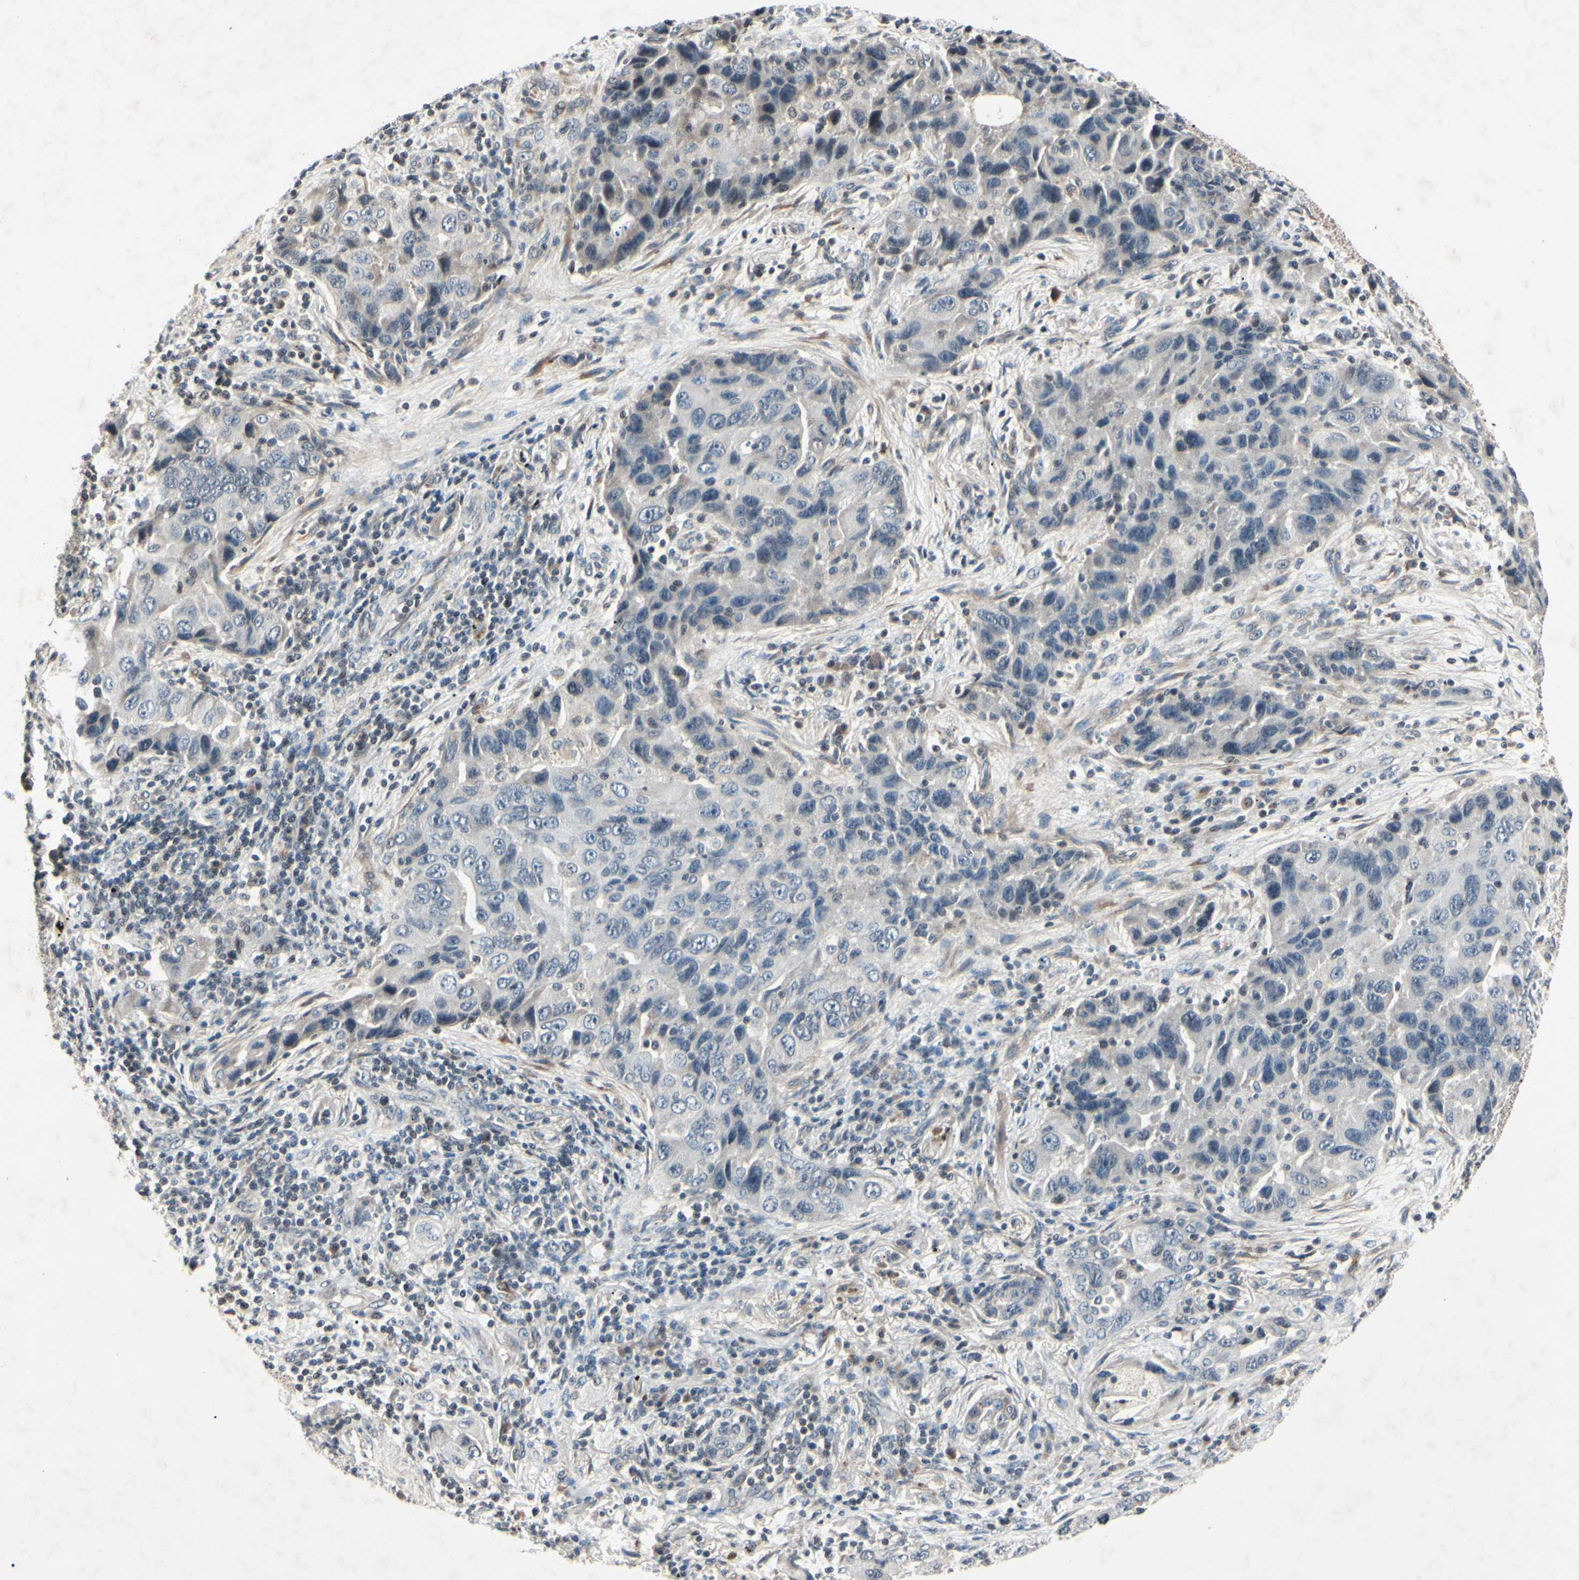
{"staining": {"intensity": "negative", "quantity": "none", "location": "none"}, "tissue": "lung cancer", "cell_type": "Tumor cells", "image_type": "cancer", "snomed": [{"axis": "morphology", "description": "Adenocarcinoma, NOS"}, {"axis": "topography", "description": "Lung"}], "caption": "DAB (3,3'-diaminobenzidine) immunohistochemical staining of lung cancer (adenocarcinoma) displays no significant staining in tumor cells.", "gene": "AEBP1", "patient": {"sex": "female", "age": 65}}